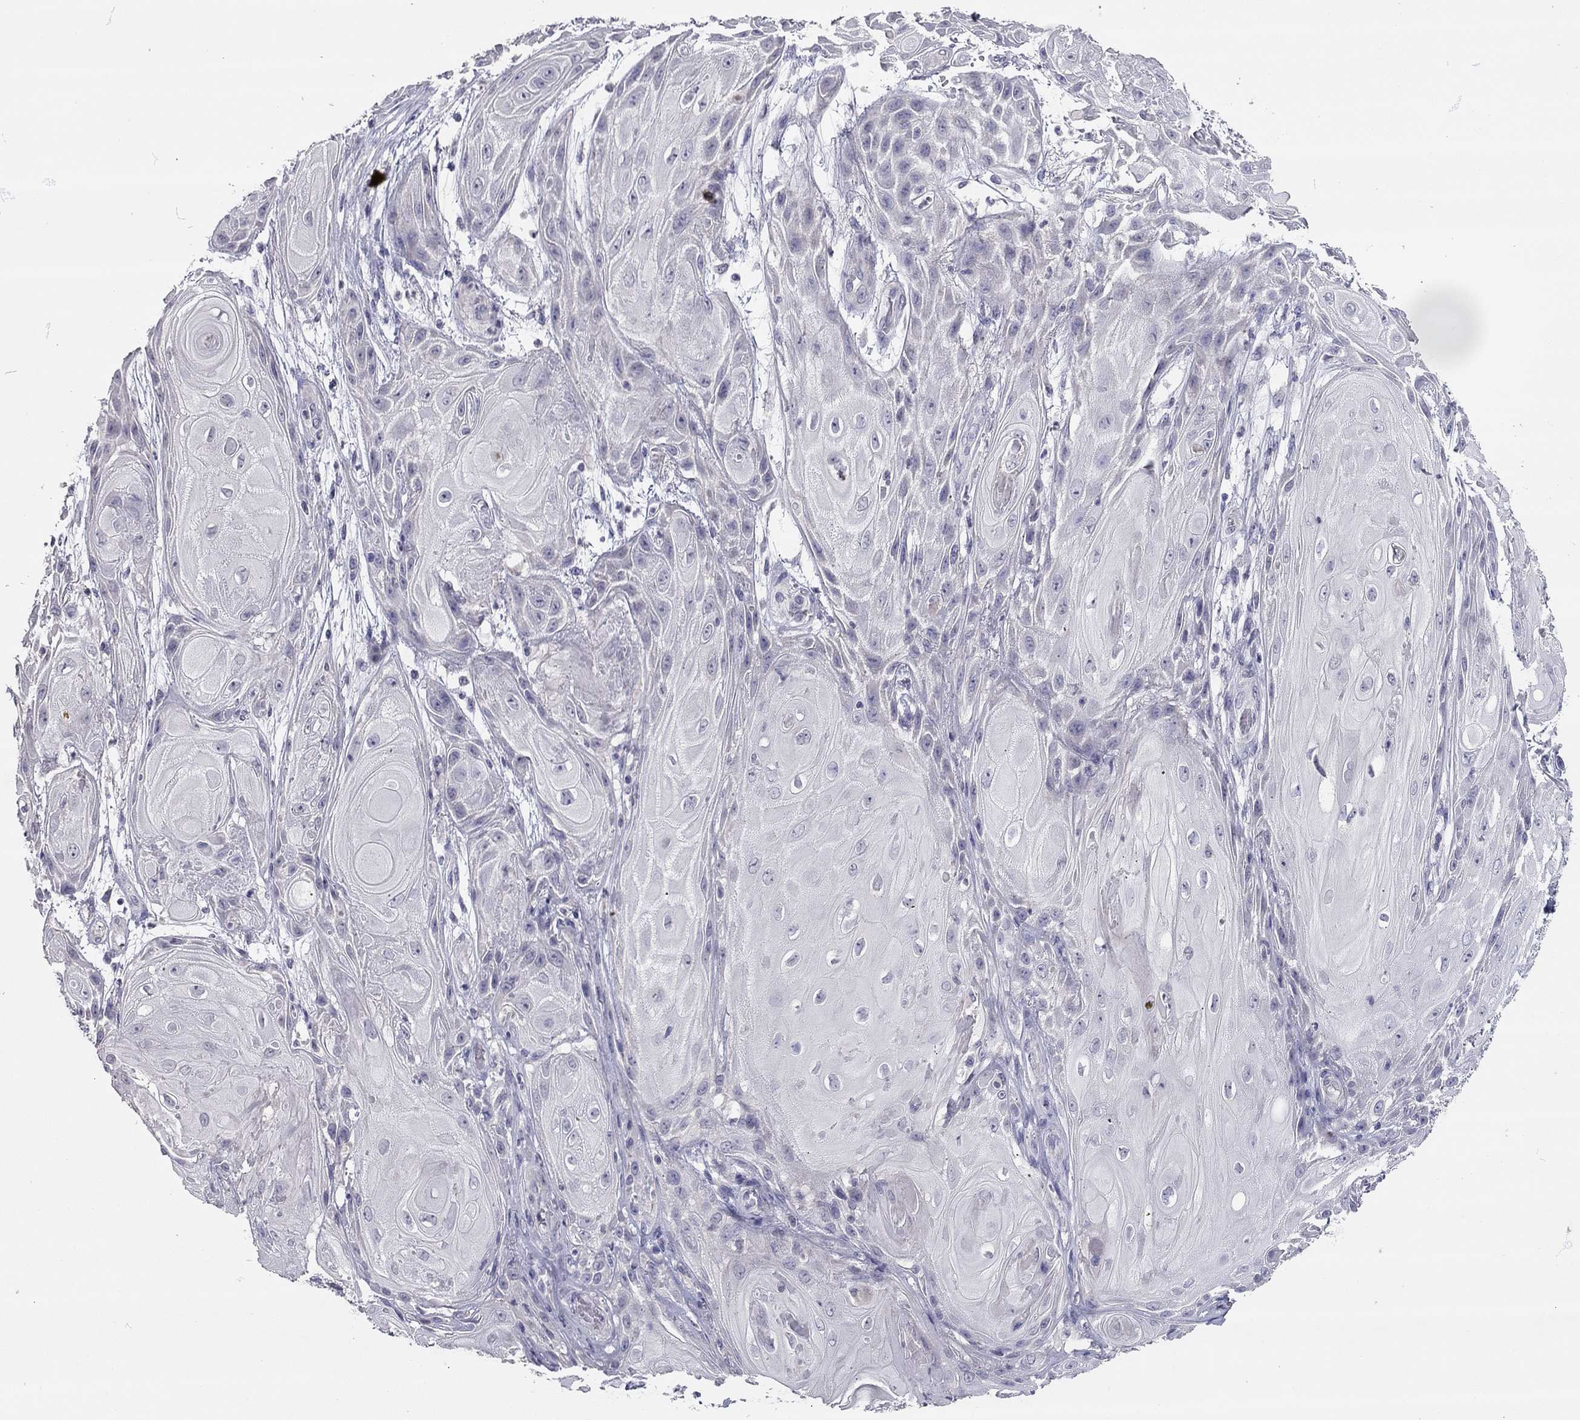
{"staining": {"intensity": "negative", "quantity": "none", "location": "none"}, "tissue": "skin cancer", "cell_type": "Tumor cells", "image_type": "cancer", "snomed": [{"axis": "morphology", "description": "Squamous cell carcinoma, NOS"}, {"axis": "topography", "description": "Skin"}], "caption": "Protein analysis of squamous cell carcinoma (skin) exhibits no significant staining in tumor cells. Nuclei are stained in blue.", "gene": "SCARB1", "patient": {"sex": "male", "age": 62}}